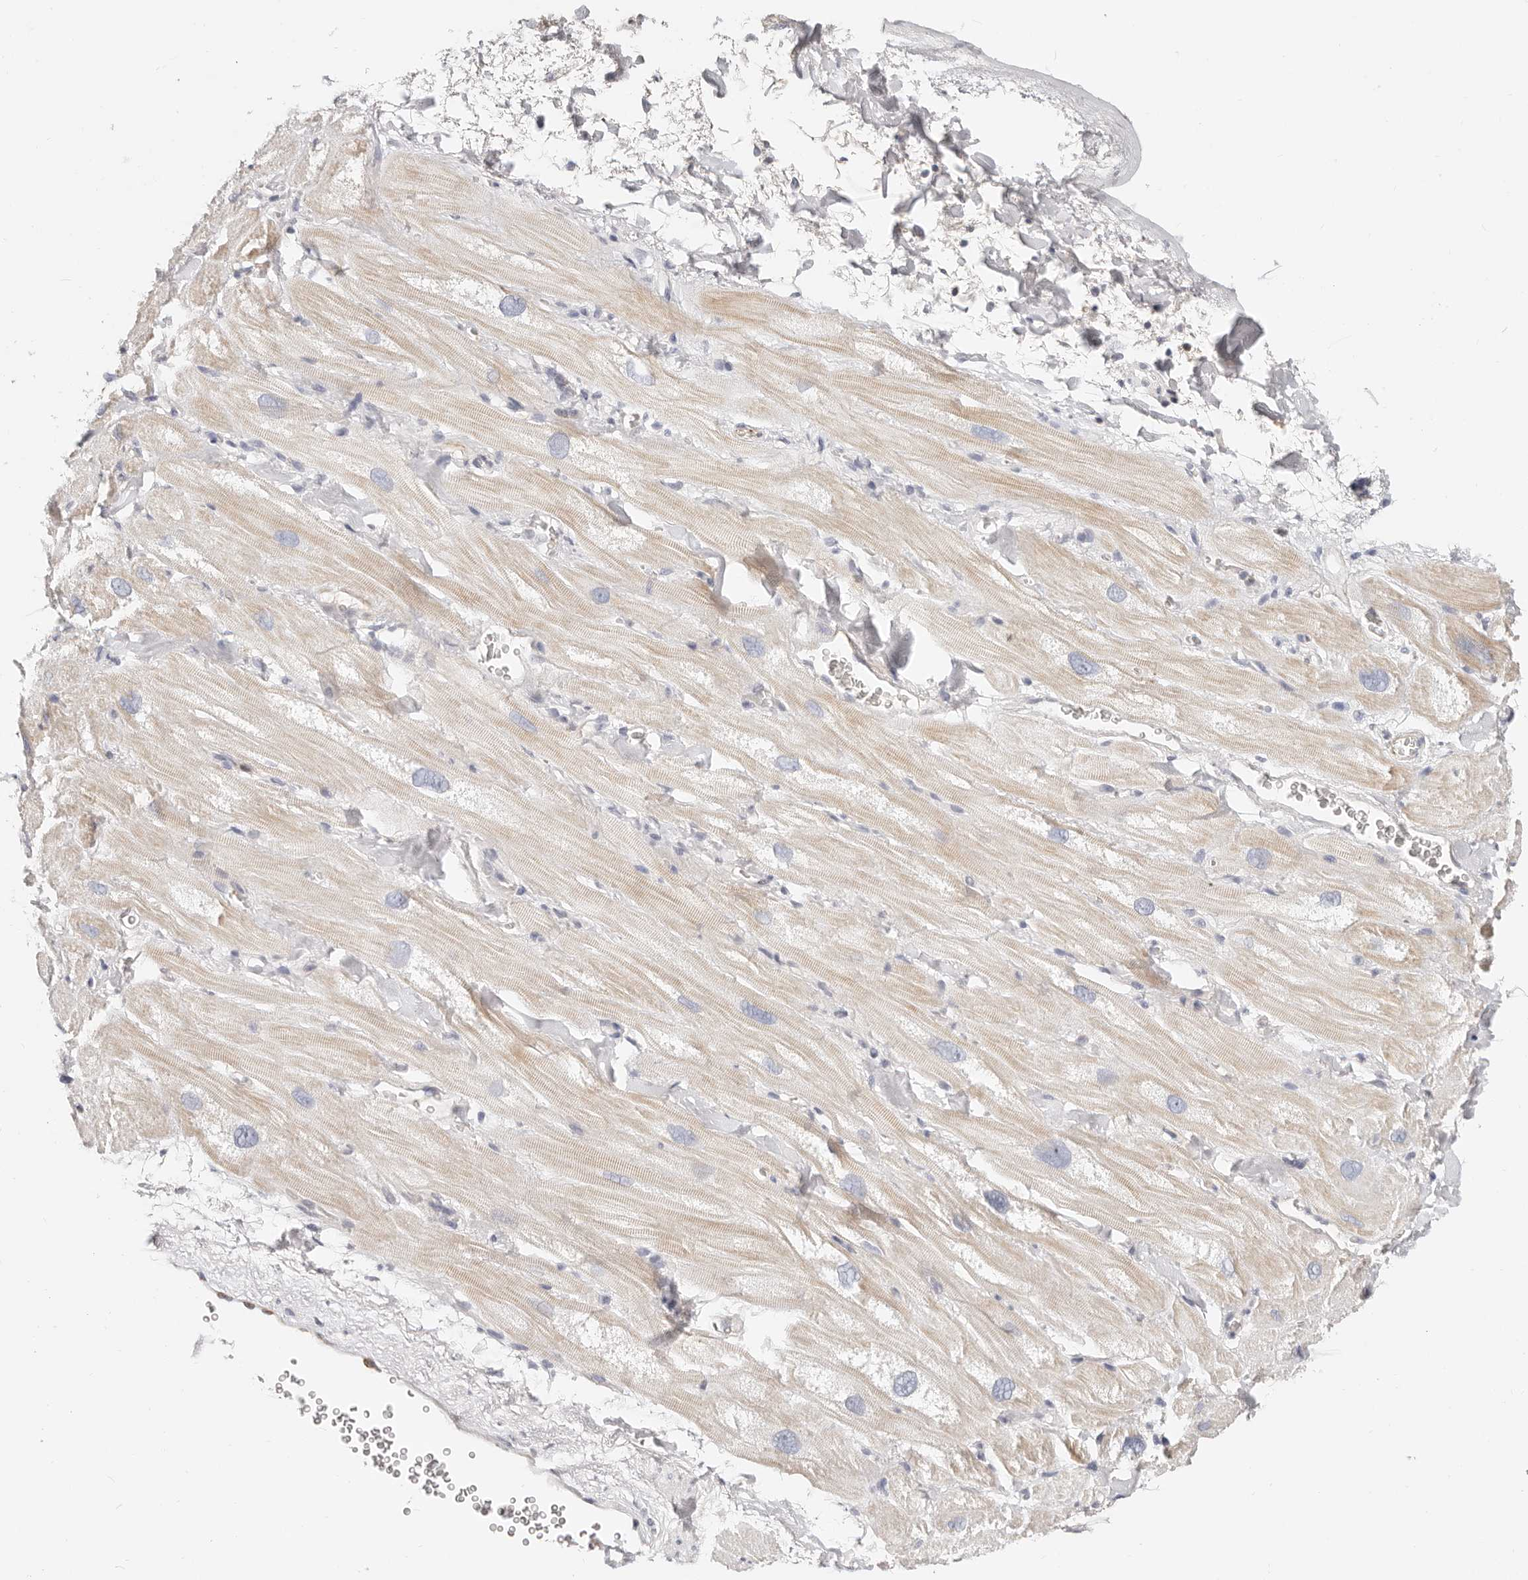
{"staining": {"intensity": "weak", "quantity": "25%-75%", "location": "cytoplasmic/membranous"}, "tissue": "heart muscle", "cell_type": "Cardiomyocytes", "image_type": "normal", "snomed": [{"axis": "morphology", "description": "Normal tissue, NOS"}, {"axis": "topography", "description": "Heart"}], "caption": "Protein staining by immunohistochemistry demonstrates weak cytoplasmic/membranous positivity in about 25%-75% of cardiomyocytes in unremarkable heart muscle.", "gene": "ZRANB1", "patient": {"sex": "male", "age": 49}}